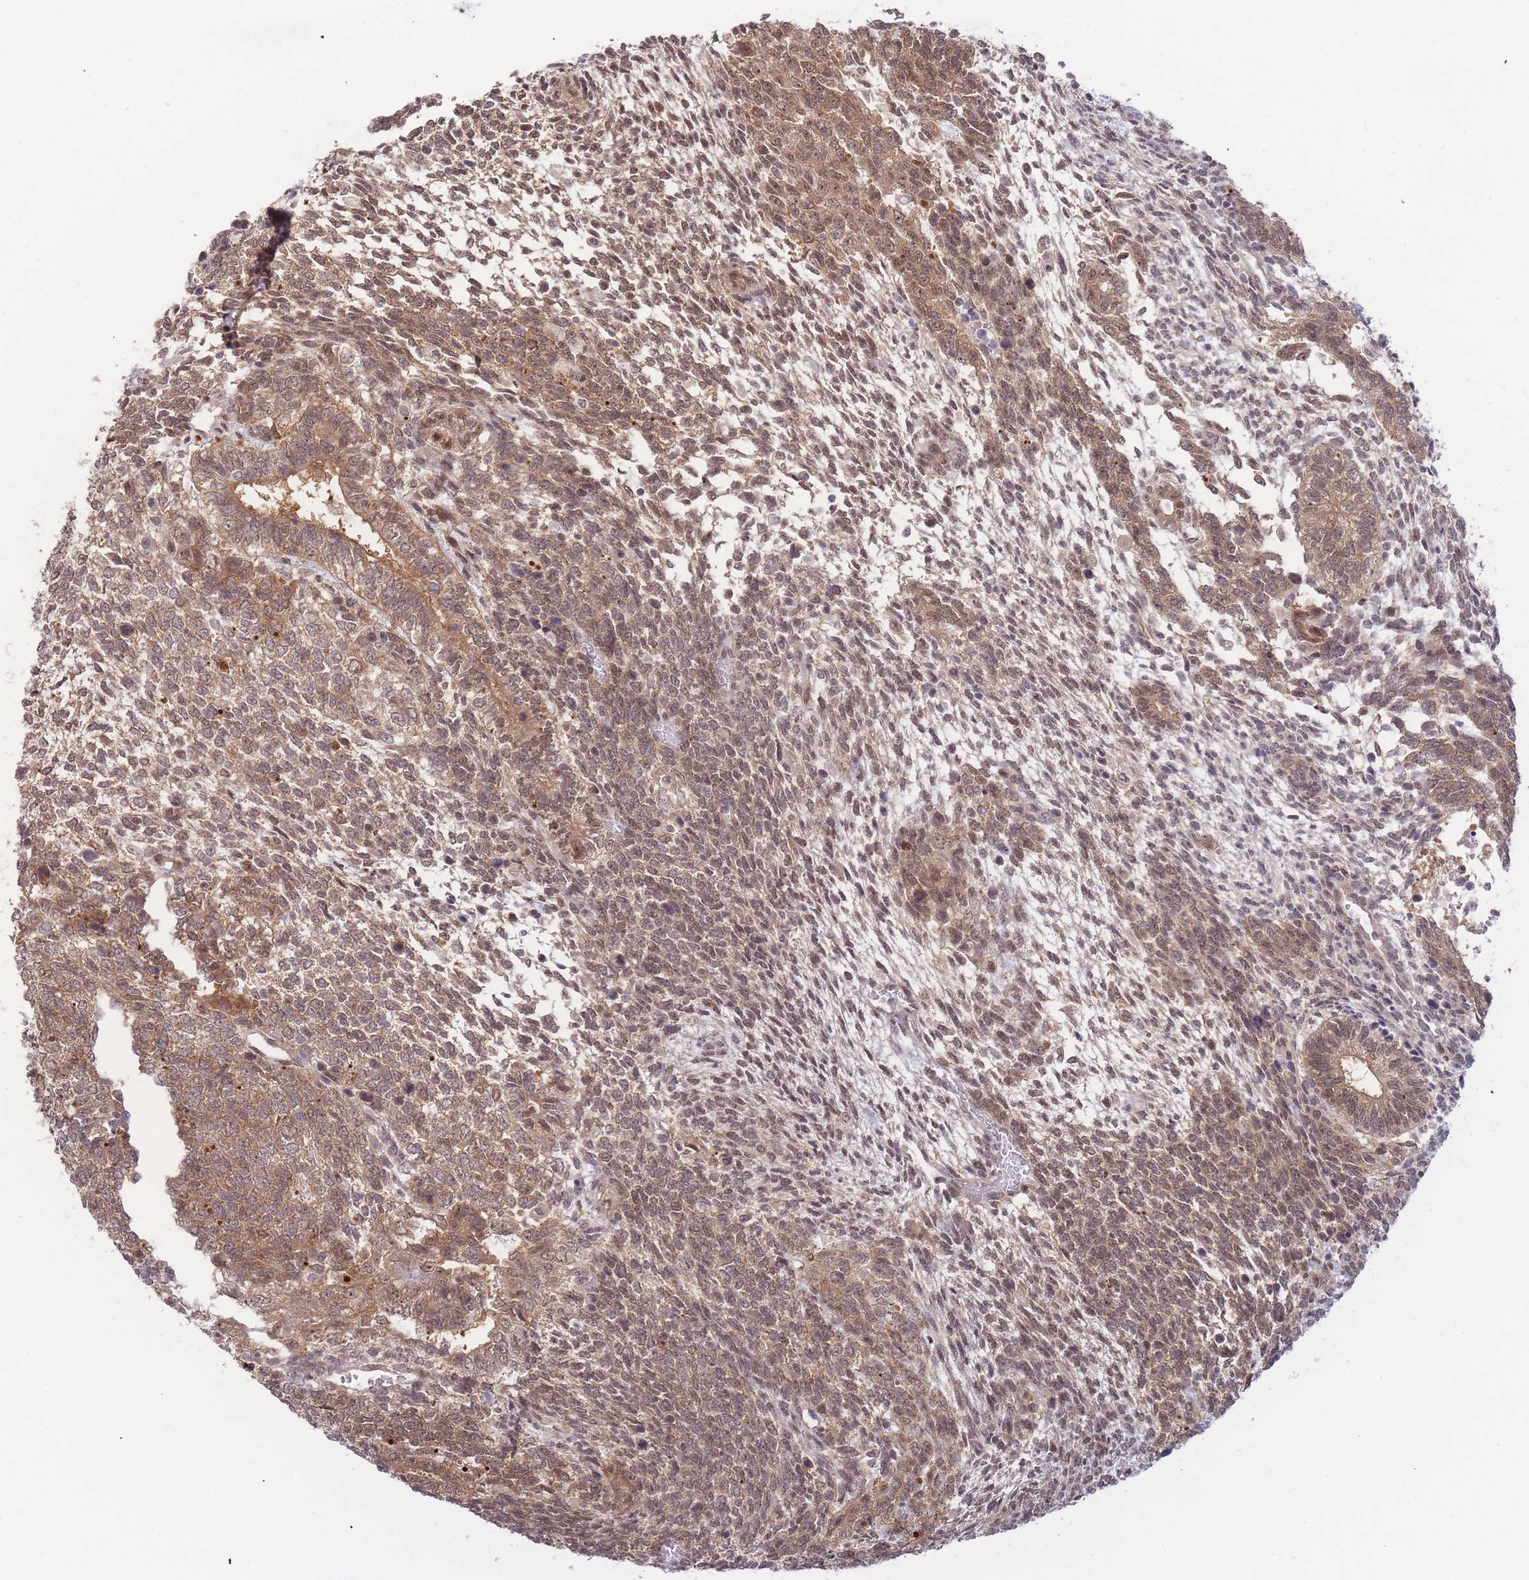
{"staining": {"intensity": "moderate", "quantity": ">75%", "location": "cytoplasmic/membranous,nuclear"}, "tissue": "testis cancer", "cell_type": "Tumor cells", "image_type": "cancer", "snomed": [{"axis": "morphology", "description": "Carcinoma, Embryonal, NOS"}, {"axis": "topography", "description": "Testis"}], "caption": "Protein analysis of testis cancer tissue reveals moderate cytoplasmic/membranous and nuclear positivity in about >75% of tumor cells.", "gene": "DEAF1", "patient": {"sex": "male", "age": 23}}